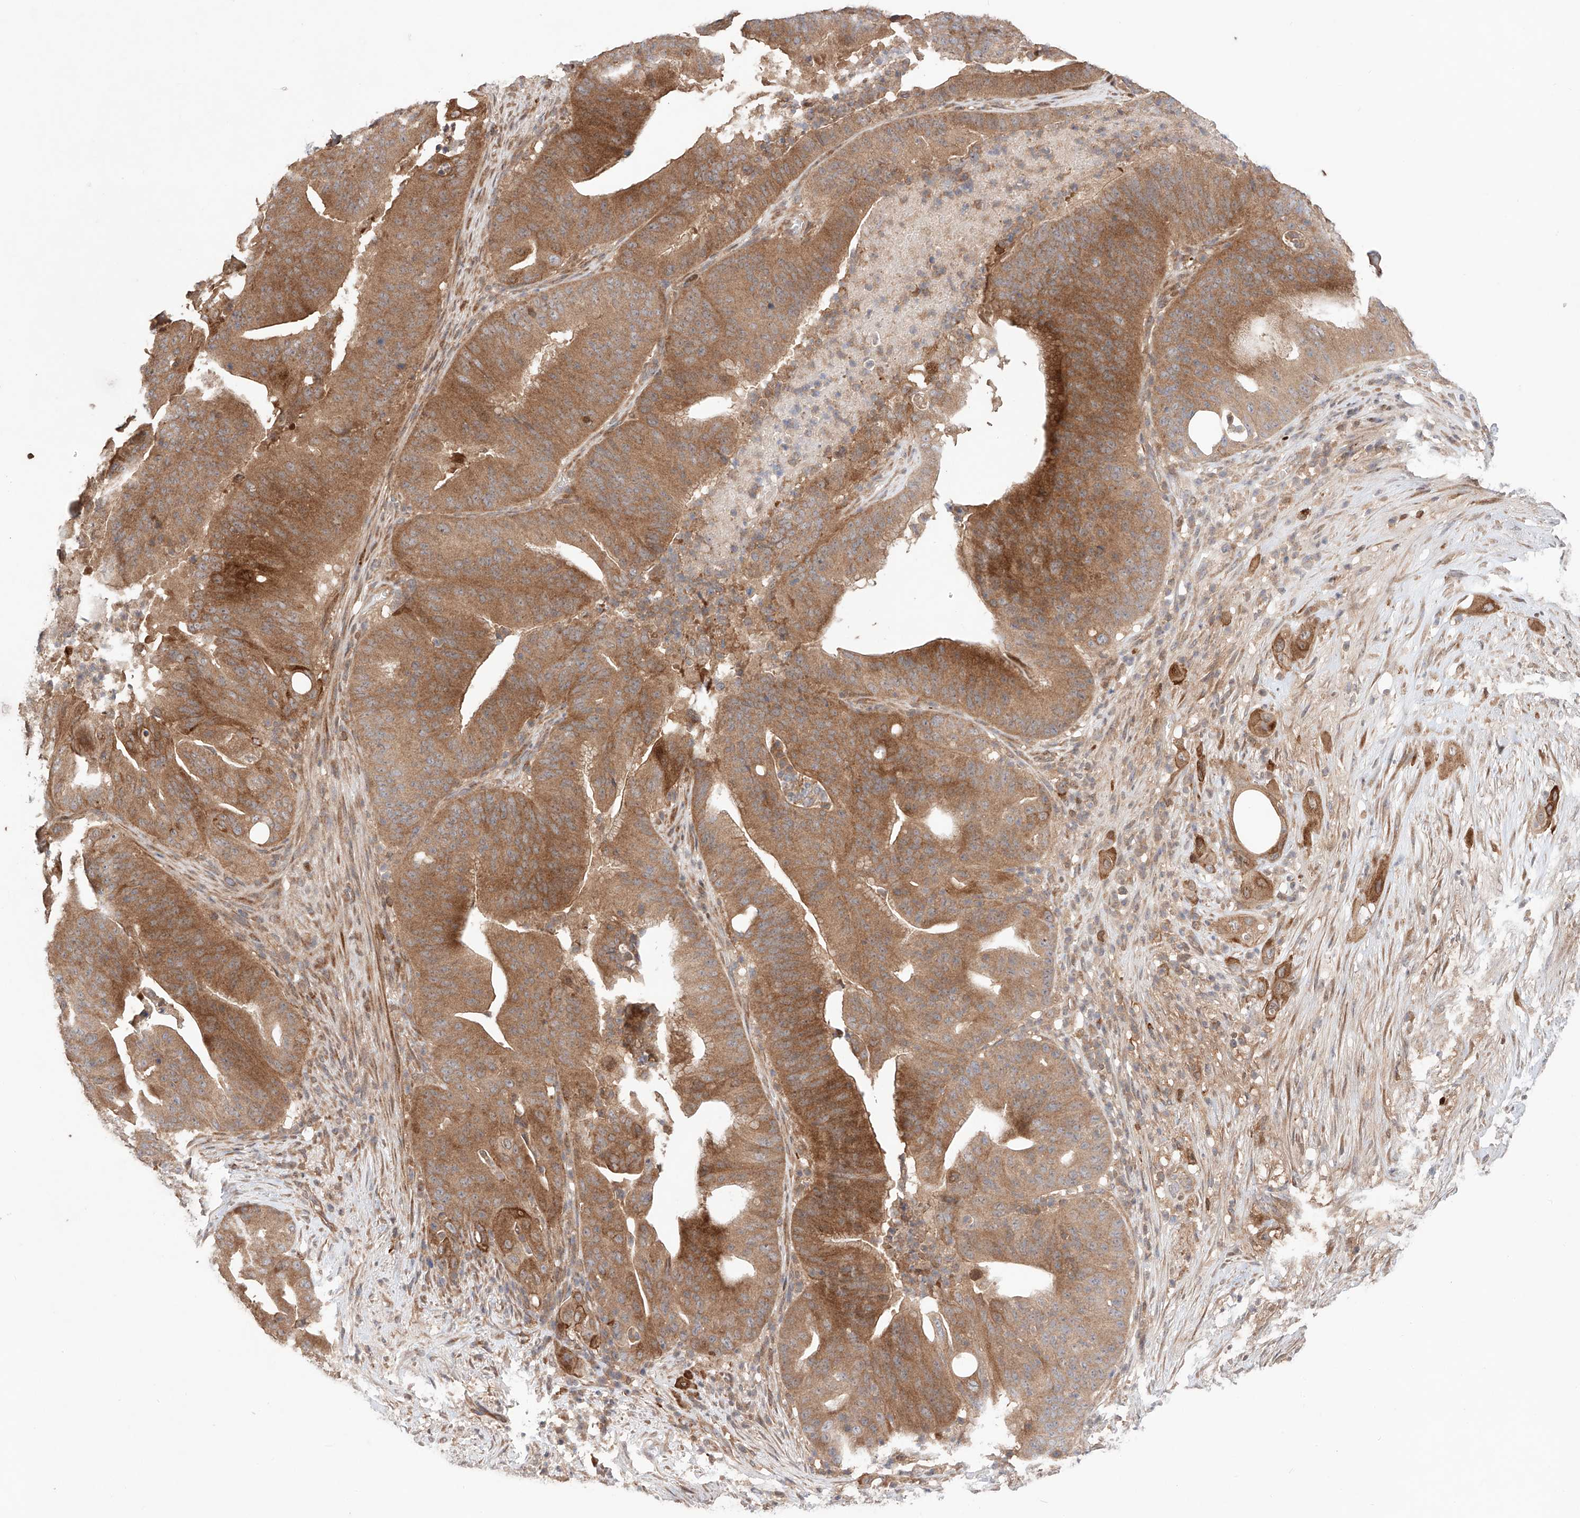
{"staining": {"intensity": "moderate", "quantity": ">75%", "location": "cytoplasmic/membranous"}, "tissue": "pancreatic cancer", "cell_type": "Tumor cells", "image_type": "cancer", "snomed": [{"axis": "morphology", "description": "Adenocarcinoma, NOS"}, {"axis": "topography", "description": "Pancreas"}], "caption": "A medium amount of moderate cytoplasmic/membranous positivity is appreciated in approximately >75% of tumor cells in pancreatic cancer (adenocarcinoma) tissue.", "gene": "IGSF22", "patient": {"sex": "female", "age": 77}}